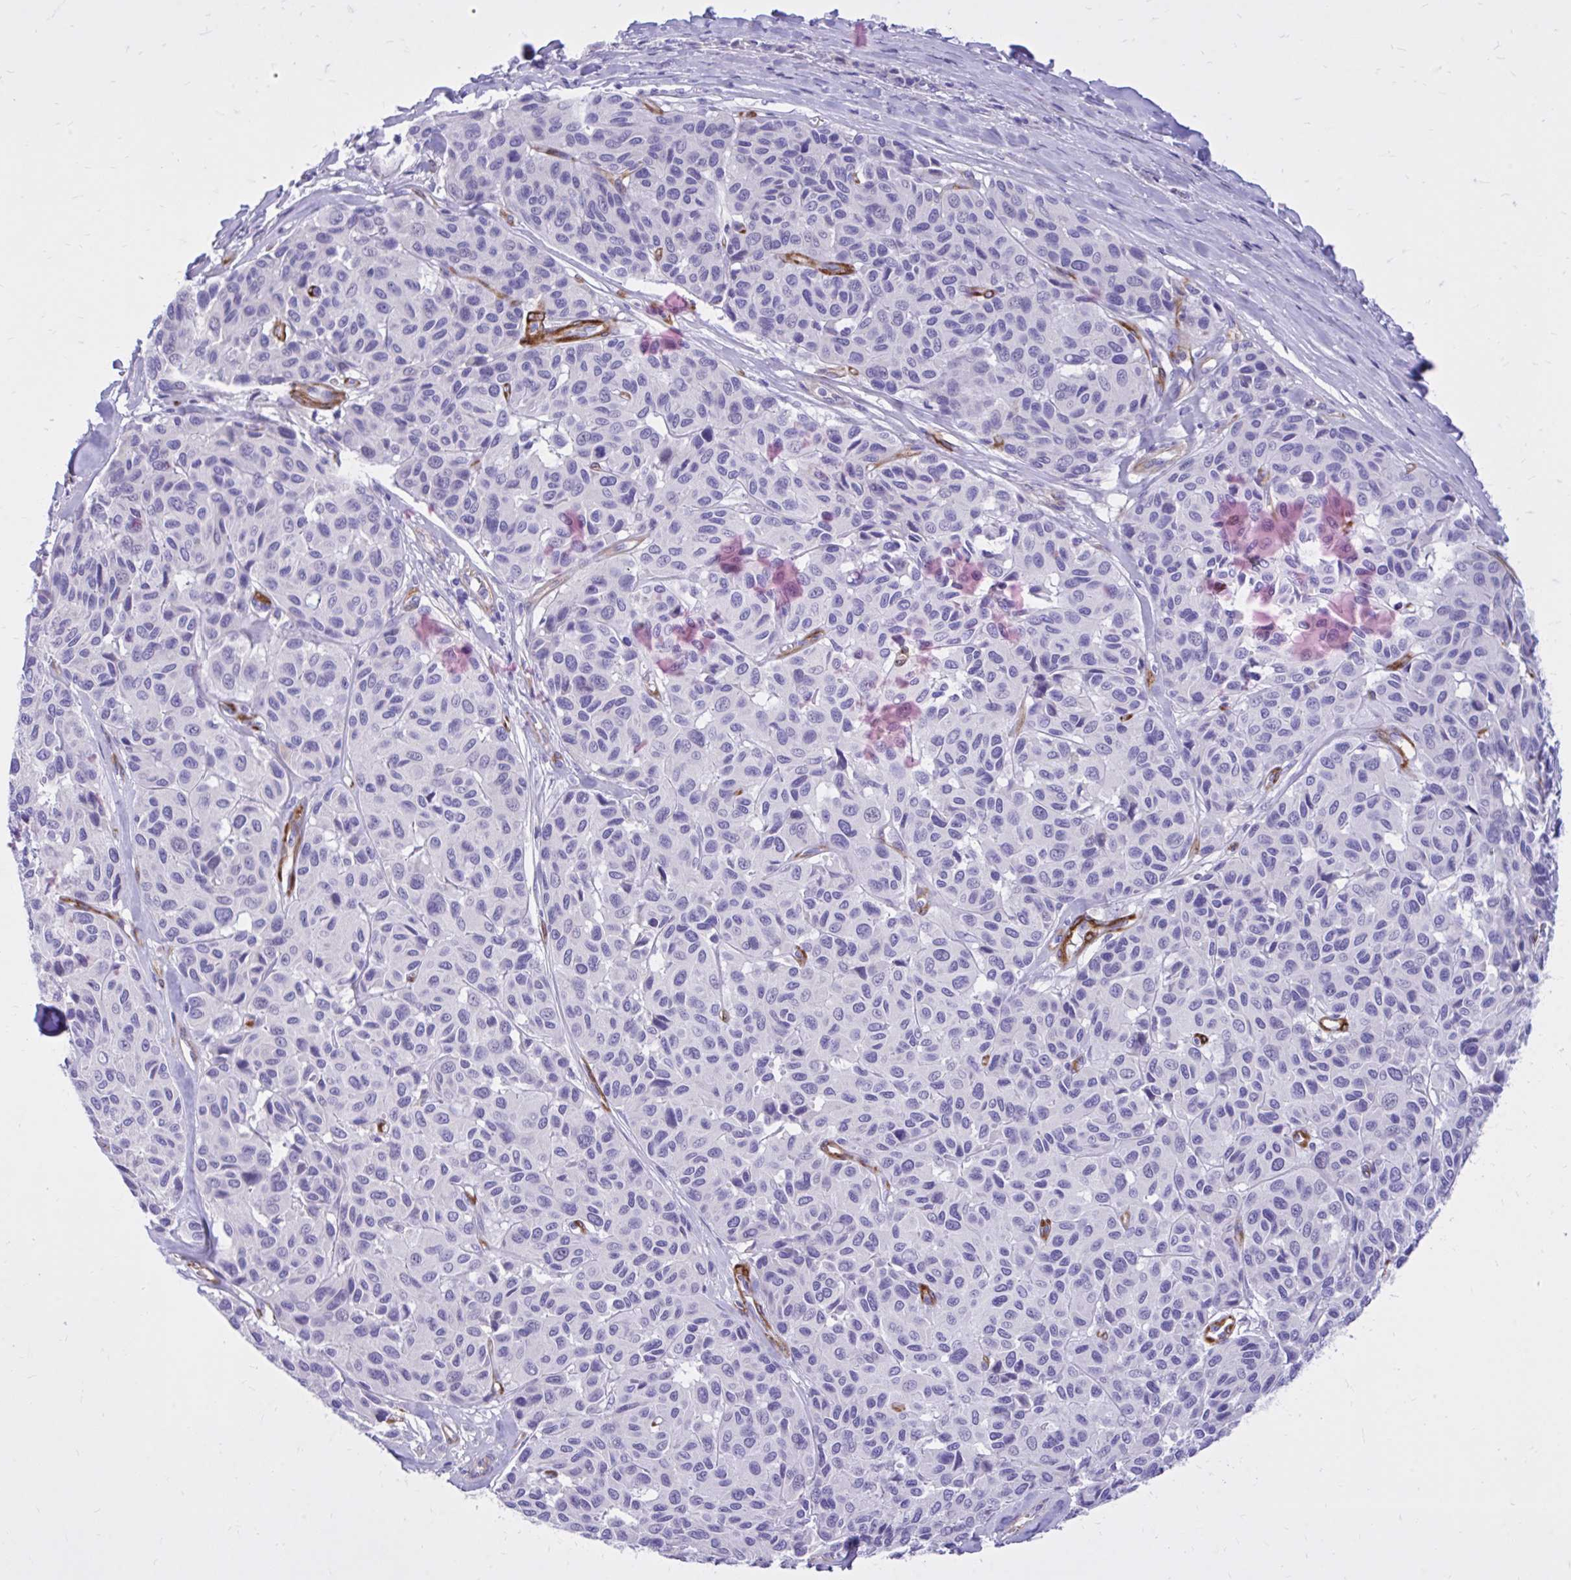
{"staining": {"intensity": "negative", "quantity": "none", "location": "none"}, "tissue": "melanoma", "cell_type": "Tumor cells", "image_type": "cancer", "snomed": [{"axis": "morphology", "description": "Malignant melanoma, NOS"}, {"axis": "topography", "description": "Skin"}], "caption": "IHC of human melanoma exhibits no staining in tumor cells. The staining was performed using DAB to visualize the protein expression in brown, while the nuclei were stained in blue with hematoxylin (Magnification: 20x).", "gene": "EPB41L1", "patient": {"sex": "female", "age": 66}}